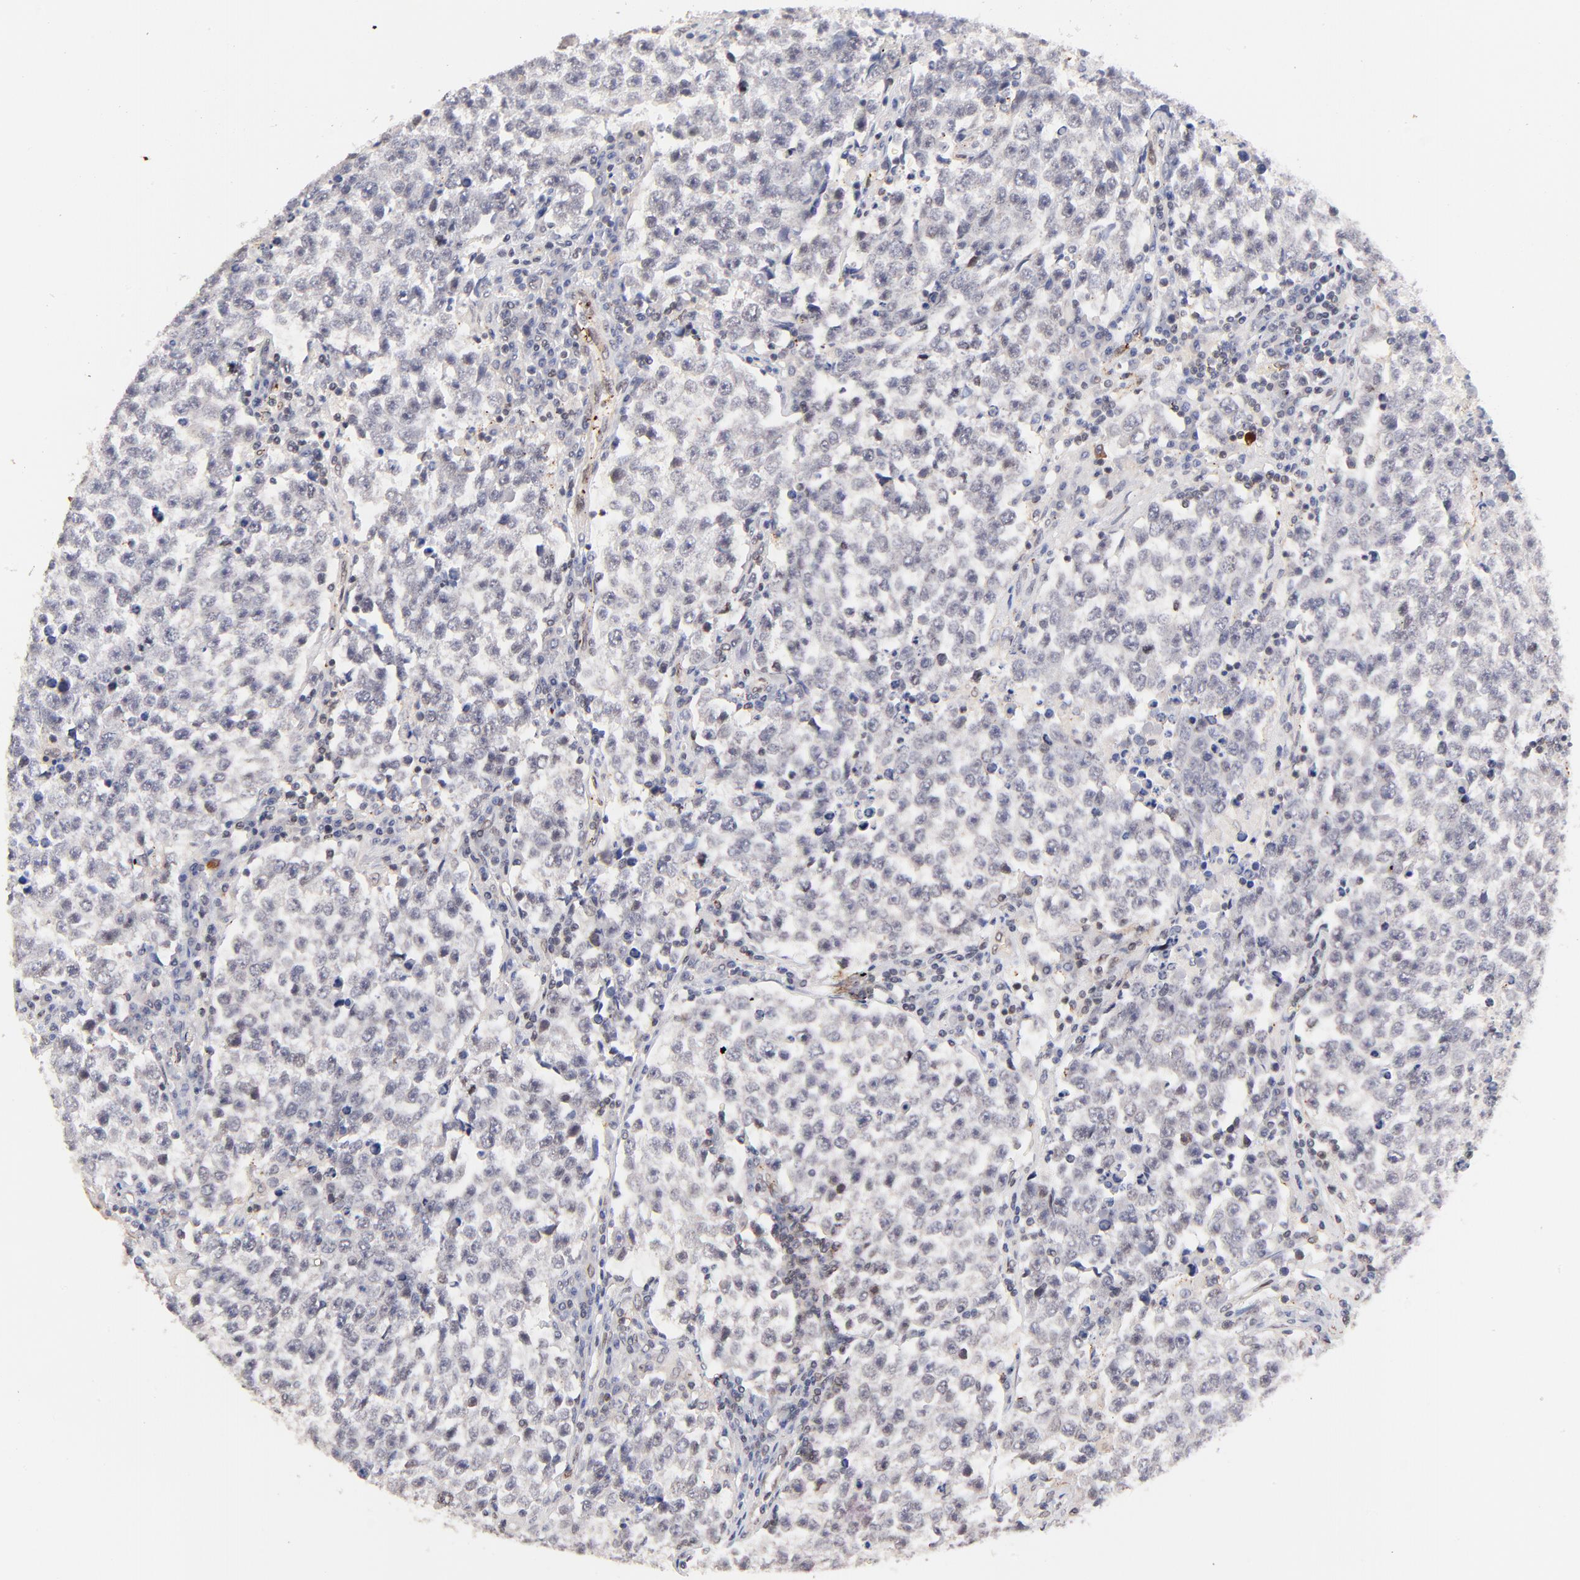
{"staining": {"intensity": "negative", "quantity": "none", "location": "none"}, "tissue": "testis cancer", "cell_type": "Tumor cells", "image_type": "cancer", "snomed": [{"axis": "morphology", "description": "Seminoma, NOS"}, {"axis": "topography", "description": "Testis"}], "caption": "This photomicrograph is of seminoma (testis) stained with IHC to label a protein in brown with the nuclei are counter-stained blue. There is no positivity in tumor cells.", "gene": "ZFP92", "patient": {"sex": "male", "age": 36}}